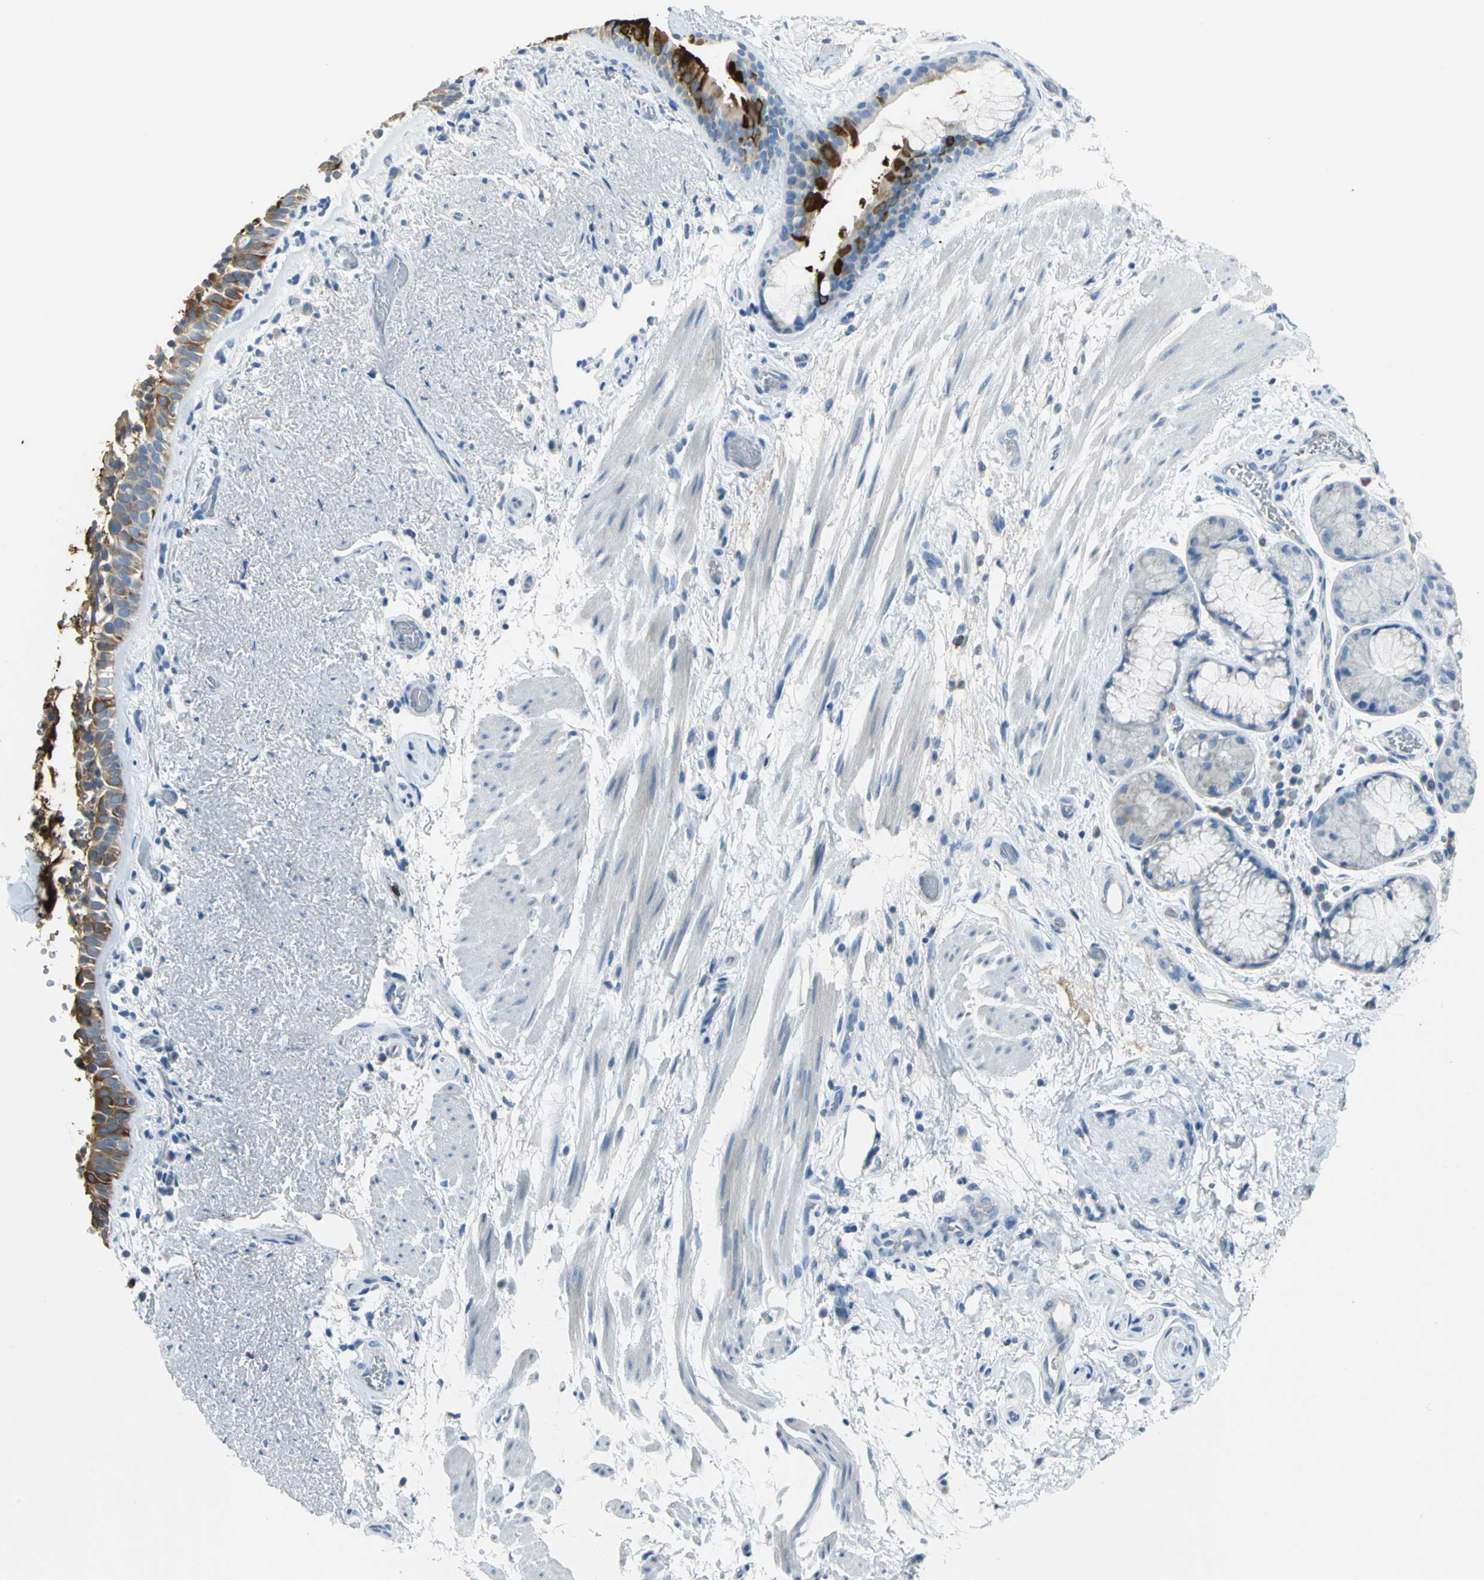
{"staining": {"intensity": "strong", "quantity": ">75%", "location": "cytoplasmic/membranous"}, "tissue": "bronchus", "cell_type": "Respiratory epithelial cells", "image_type": "normal", "snomed": [{"axis": "morphology", "description": "Normal tissue, NOS"}, {"axis": "topography", "description": "Bronchus"}], "caption": "A micrograph of human bronchus stained for a protein demonstrates strong cytoplasmic/membranous brown staining in respiratory epithelial cells. (DAB (3,3'-diaminobenzidine) IHC with brightfield microscopy, high magnification).", "gene": "ALOX15", "patient": {"sex": "female", "age": 54}}